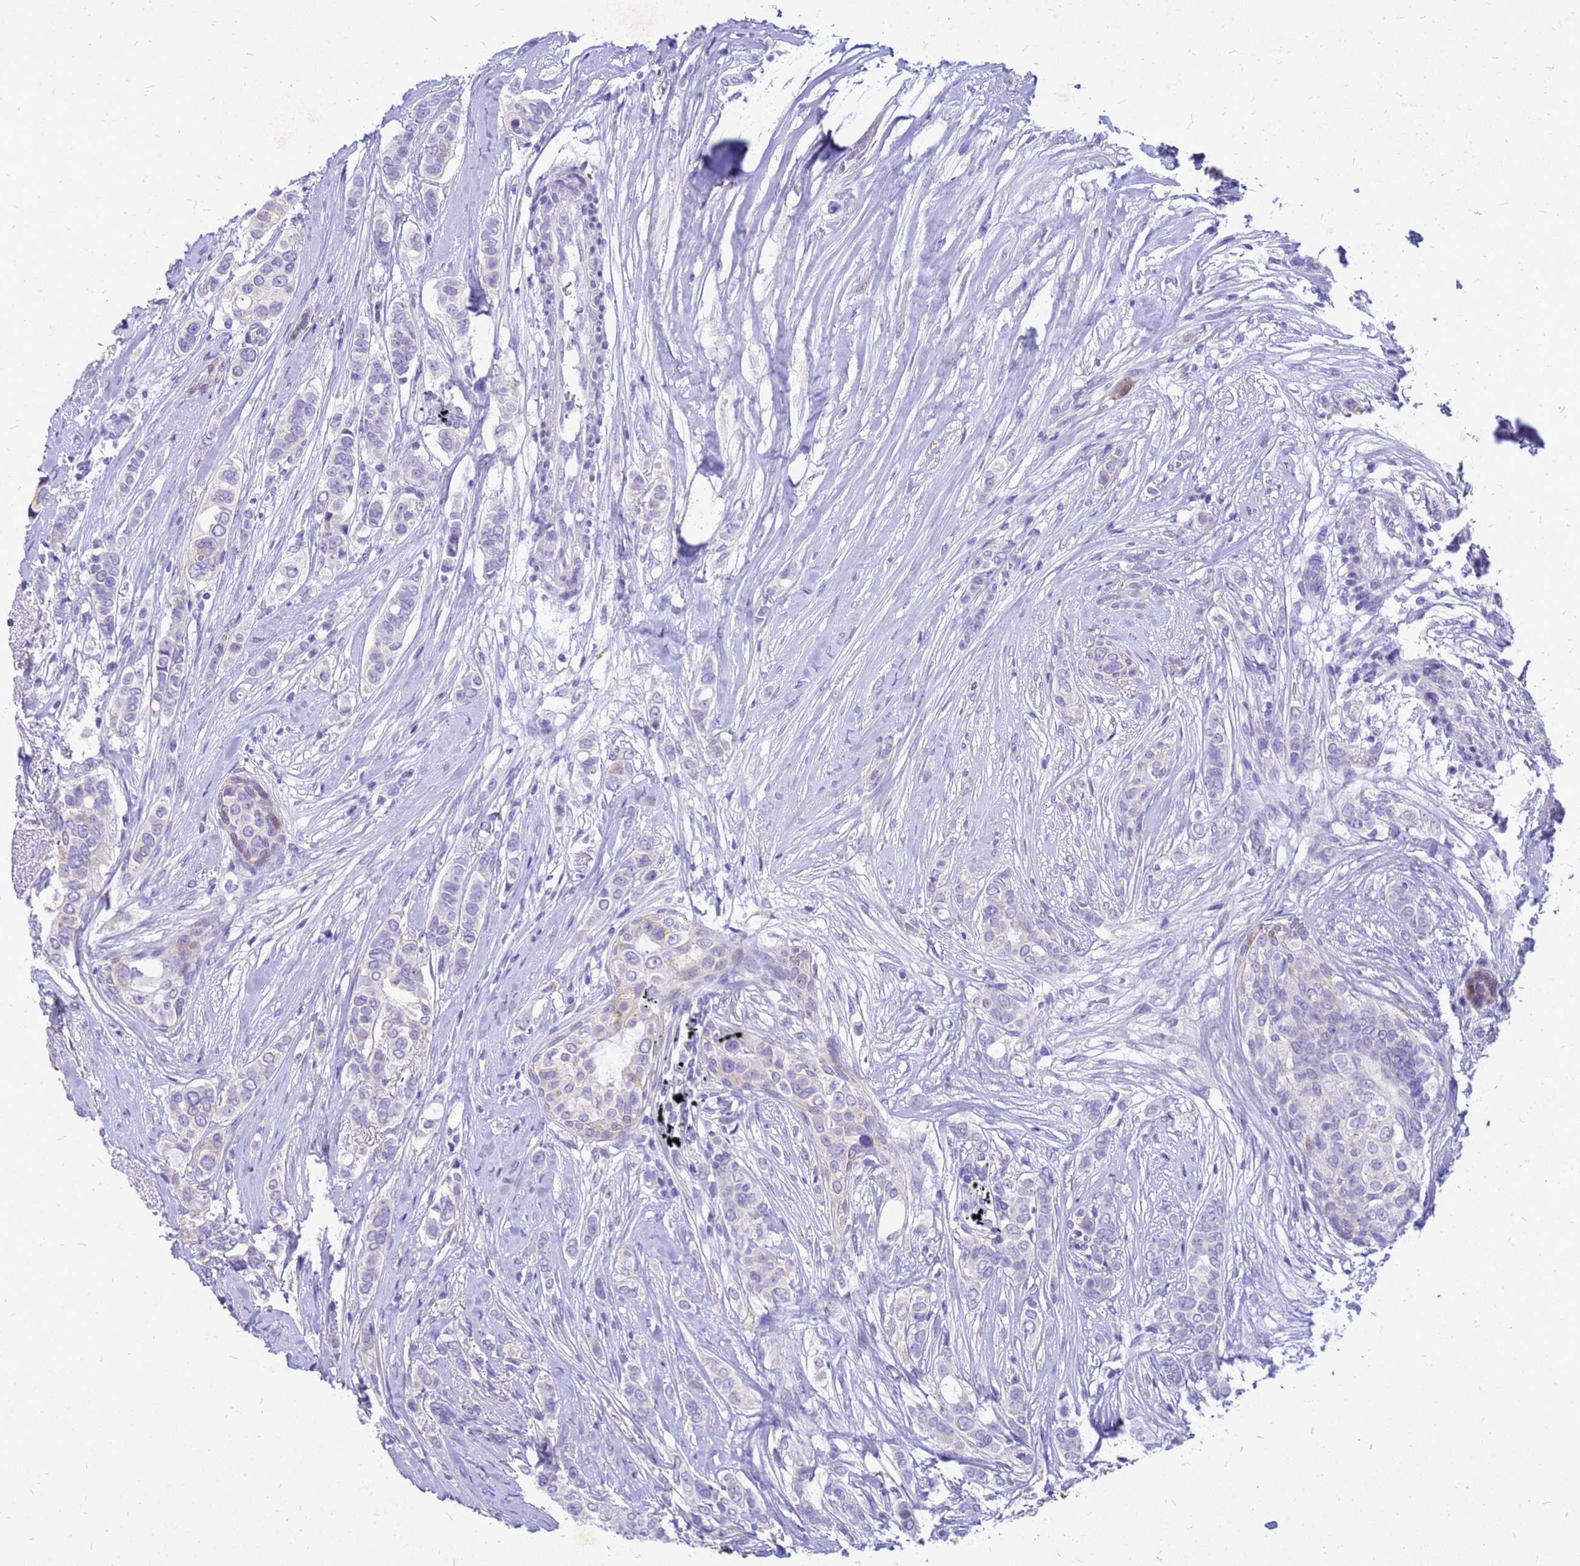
{"staining": {"intensity": "negative", "quantity": "none", "location": "none"}, "tissue": "breast cancer", "cell_type": "Tumor cells", "image_type": "cancer", "snomed": [{"axis": "morphology", "description": "Lobular carcinoma"}, {"axis": "topography", "description": "Breast"}], "caption": "IHC histopathology image of neoplastic tissue: human breast cancer stained with DAB demonstrates no significant protein staining in tumor cells.", "gene": "AKR1C1", "patient": {"sex": "female", "age": 51}}